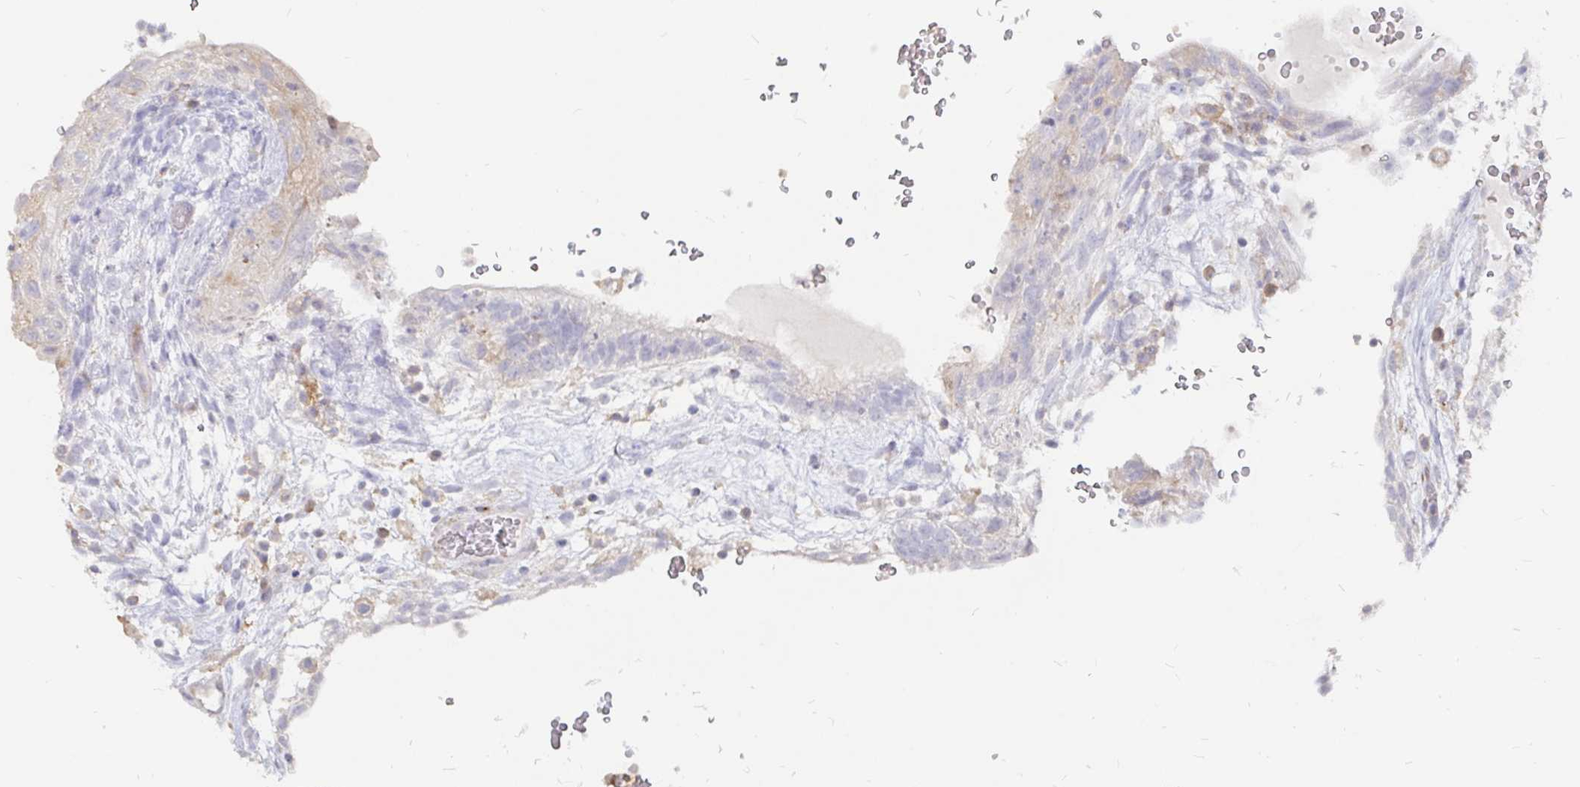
{"staining": {"intensity": "weak", "quantity": "<25%", "location": "cytoplasmic/membranous"}, "tissue": "testis cancer", "cell_type": "Tumor cells", "image_type": "cancer", "snomed": [{"axis": "morphology", "description": "Normal tissue, NOS"}, {"axis": "morphology", "description": "Carcinoma, Embryonal, NOS"}, {"axis": "topography", "description": "Testis"}], "caption": "Tumor cells show no significant staining in embryonal carcinoma (testis). (Immunohistochemistry, brightfield microscopy, high magnification).", "gene": "KCTD19", "patient": {"sex": "male", "age": 32}}